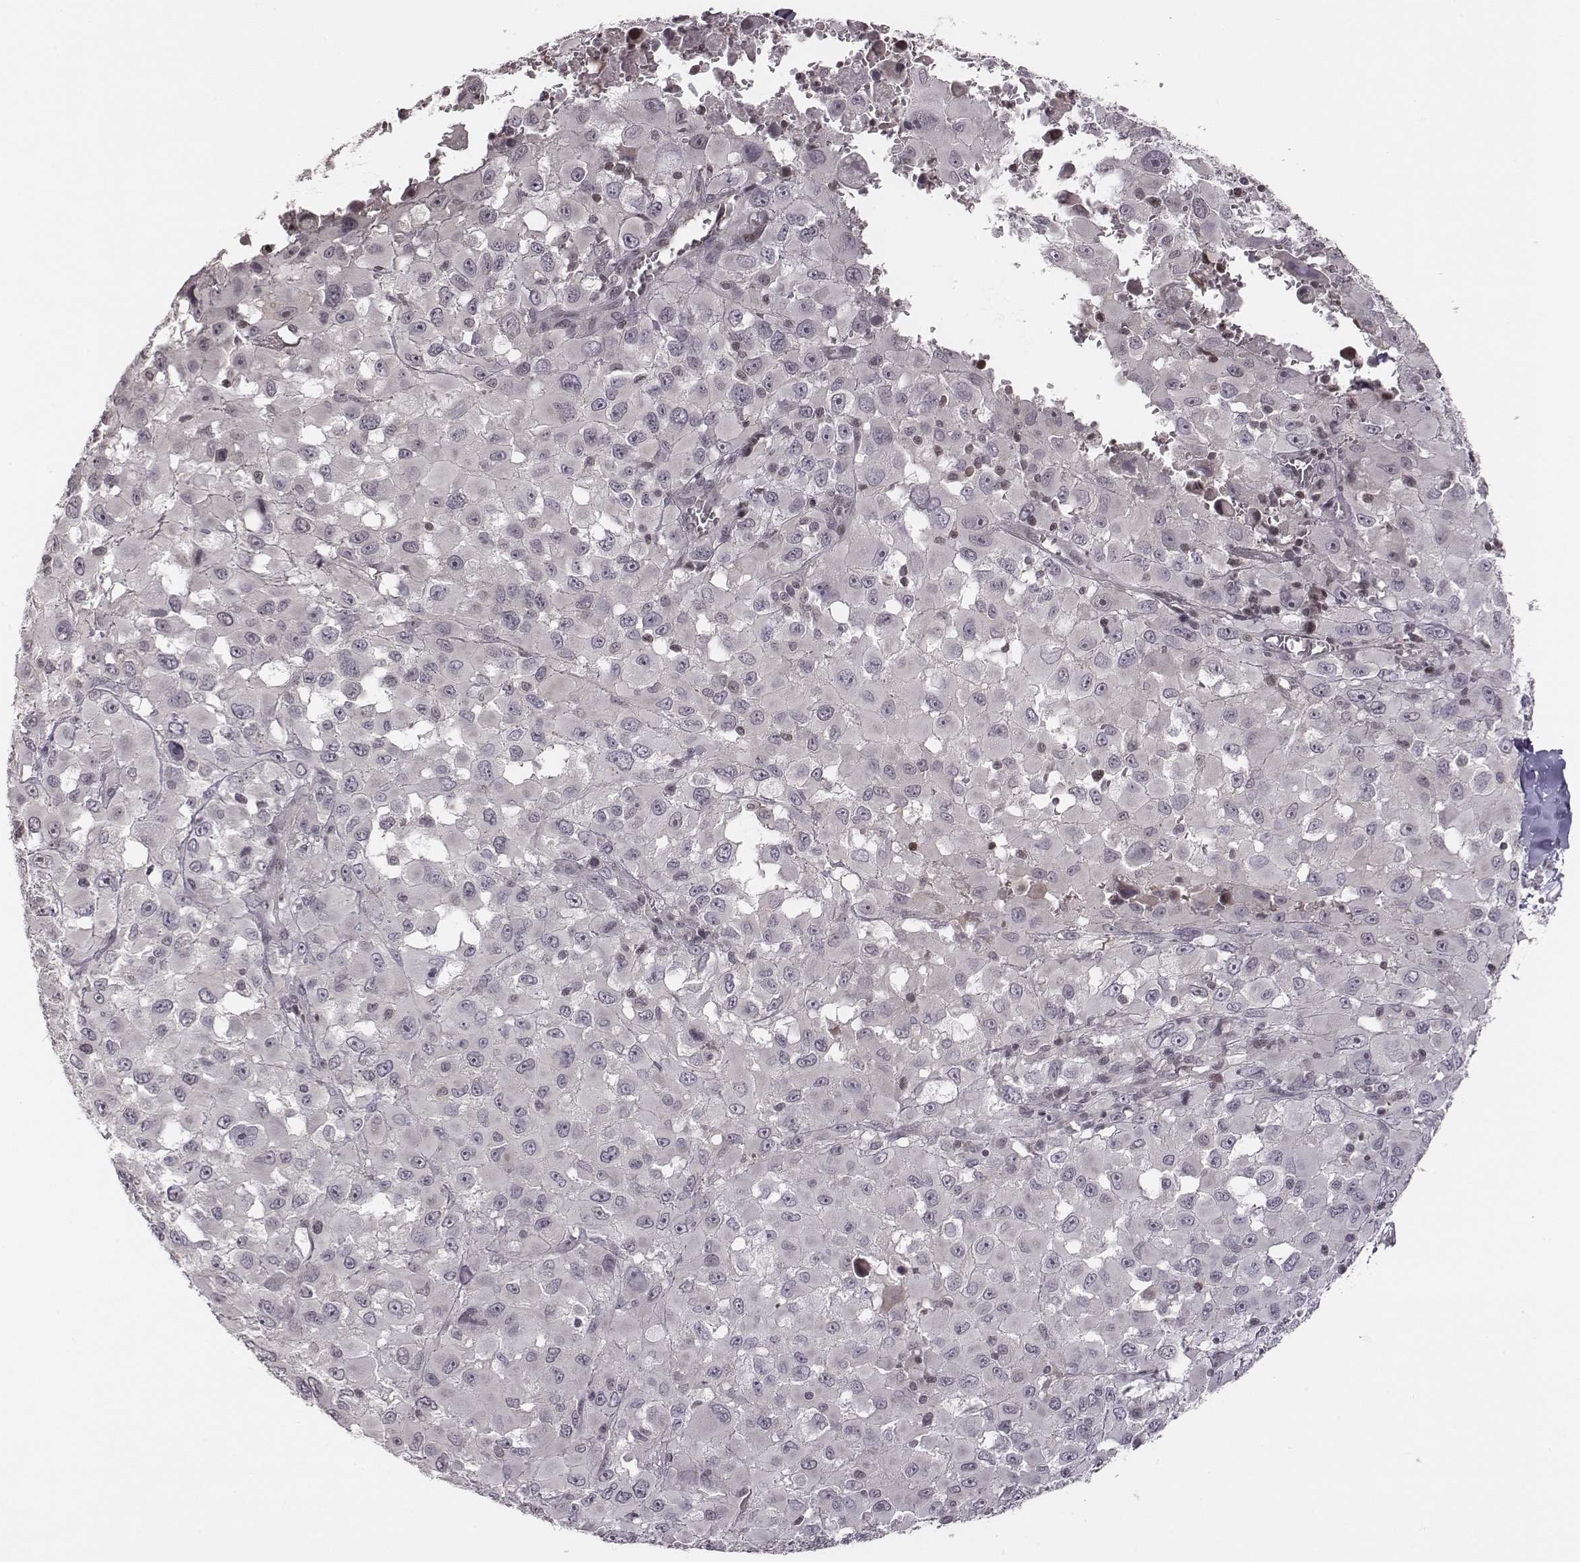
{"staining": {"intensity": "negative", "quantity": "none", "location": "none"}, "tissue": "melanoma", "cell_type": "Tumor cells", "image_type": "cancer", "snomed": [{"axis": "morphology", "description": "Malignant melanoma, Metastatic site"}, {"axis": "topography", "description": "Lymph node"}], "caption": "Melanoma stained for a protein using IHC shows no expression tumor cells.", "gene": "GRM4", "patient": {"sex": "male", "age": 50}}